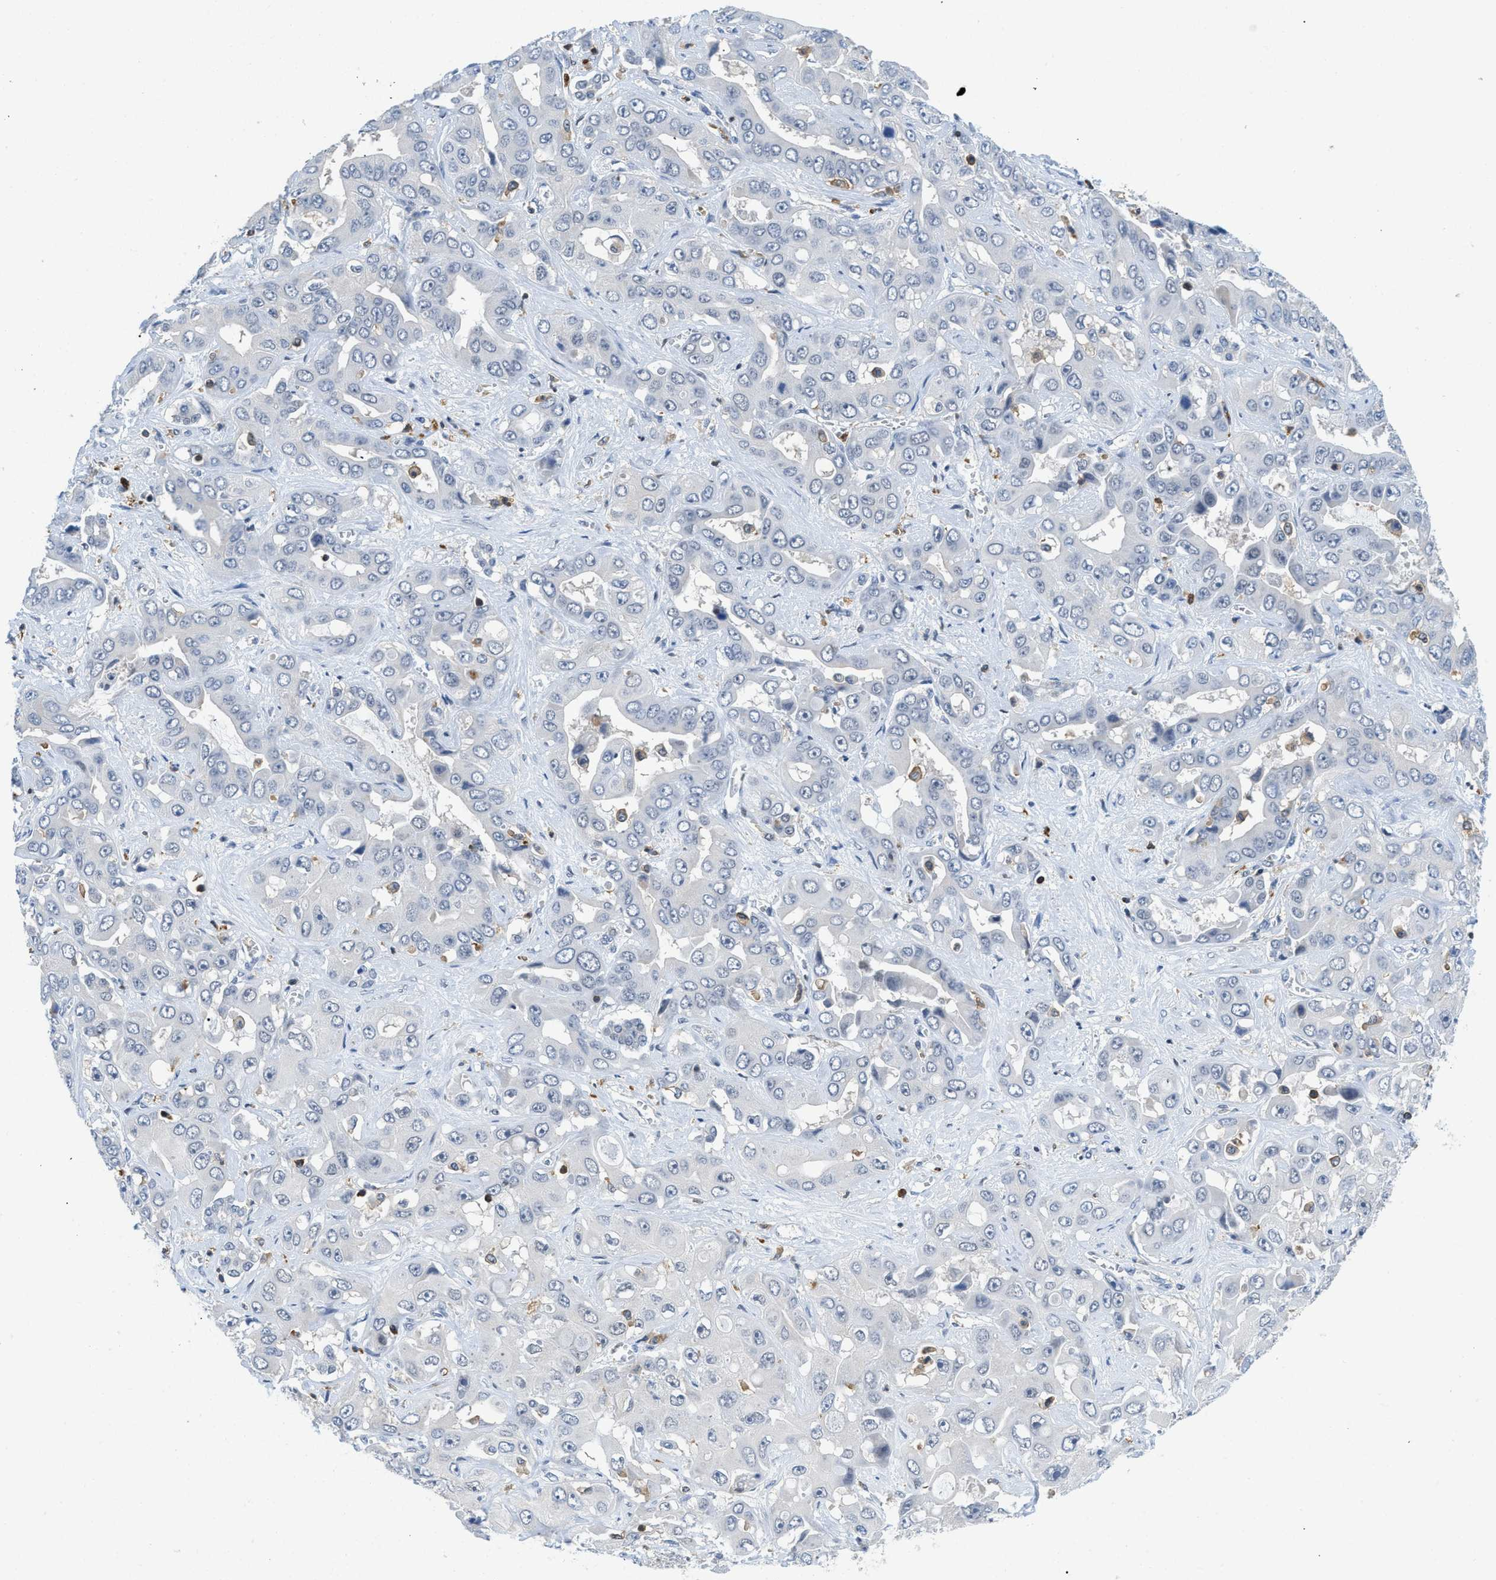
{"staining": {"intensity": "negative", "quantity": "none", "location": "none"}, "tissue": "liver cancer", "cell_type": "Tumor cells", "image_type": "cancer", "snomed": [{"axis": "morphology", "description": "Cholangiocarcinoma"}, {"axis": "topography", "description": "Liver"}], "caption": "Immunohistochemical staining of human liver cholangiocarcinoma displays no significant expression in tumor cells.", "gene": "FAM151A", "patient": {"sex": "female", "age": 52}}